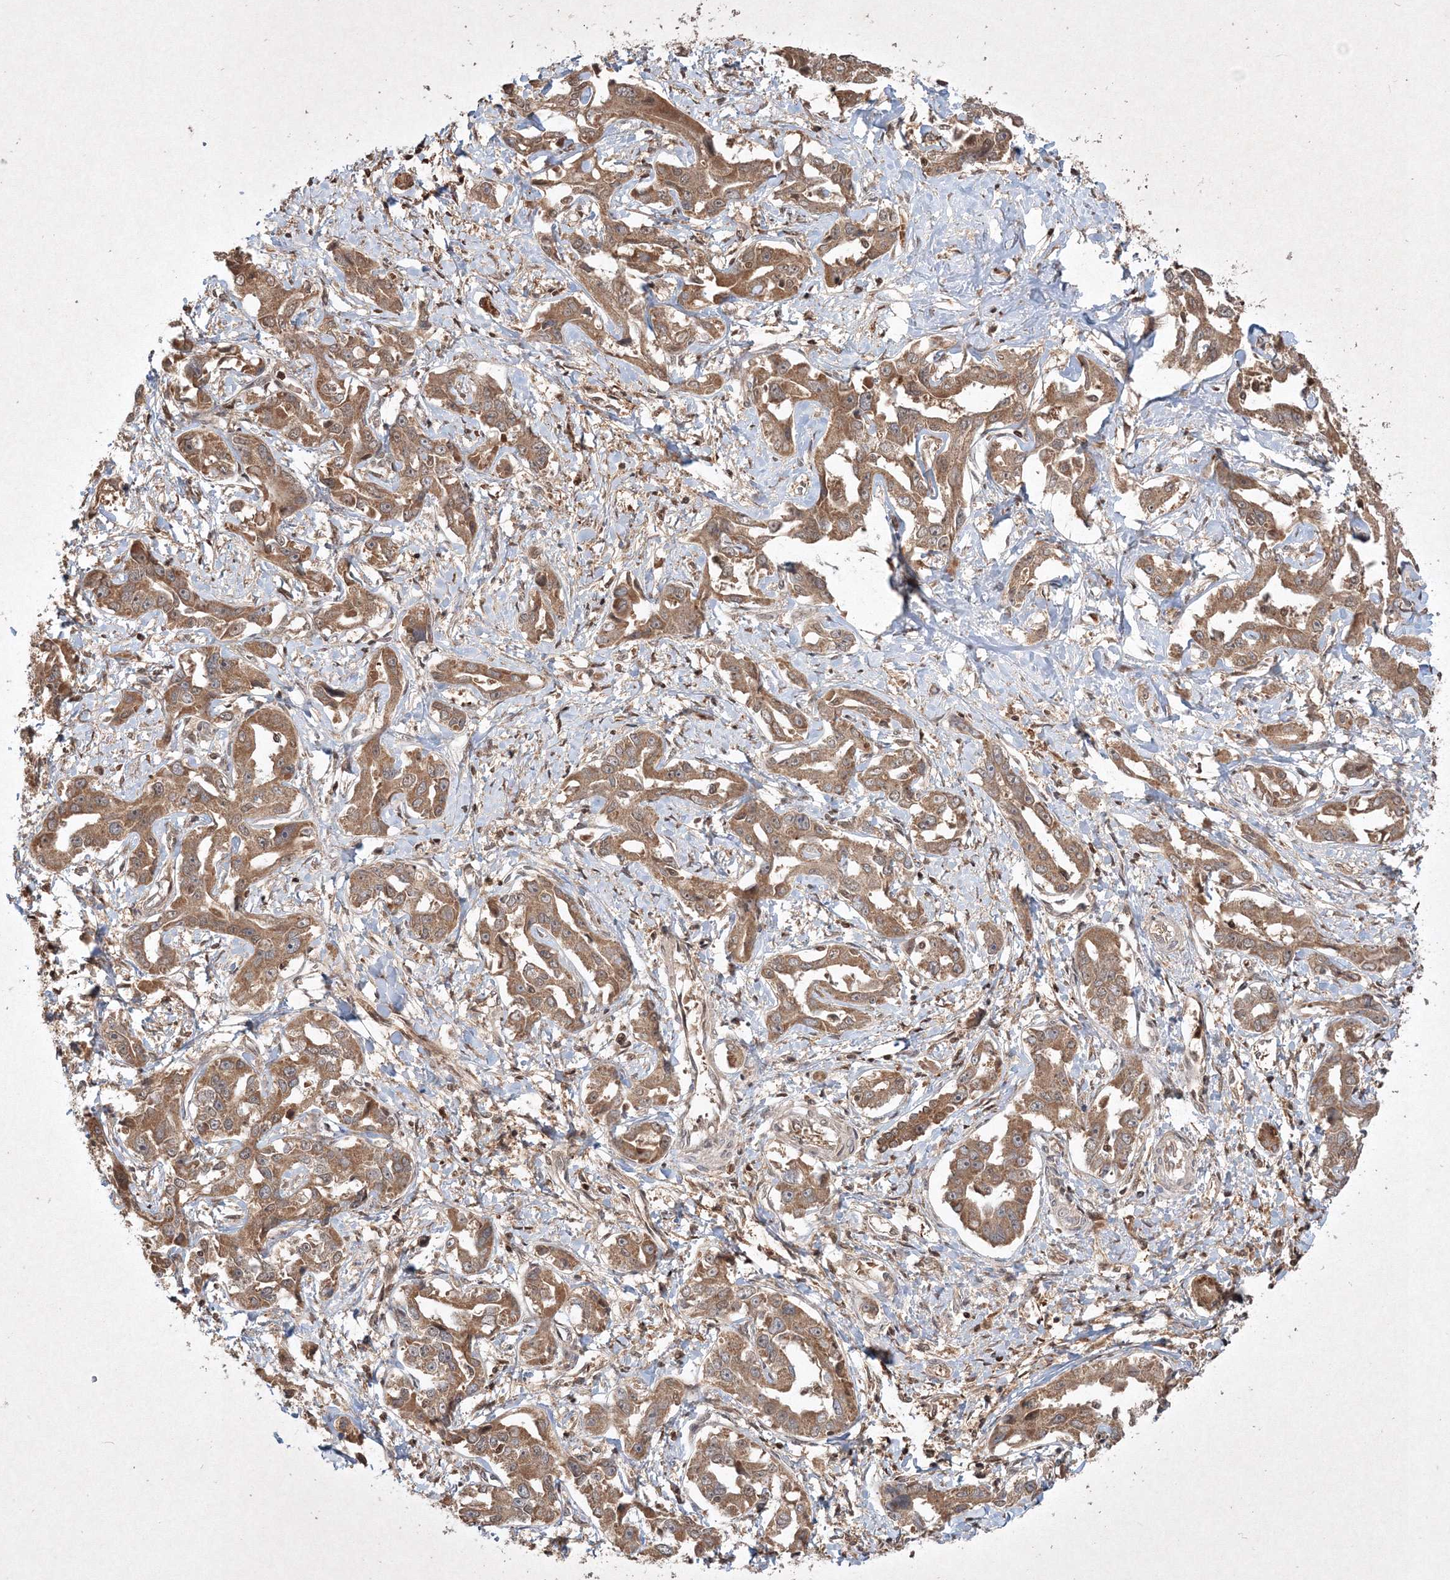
{"staining": {"intensity": "moderate", "quantity": ">75%", "location": "cytoplasmic/membranous"}, "tissue": "liver cancer", "cell_type": "Tumor cells", "image_type": "cancer", "snomed": [{"axis": "morphology", "description": "Cholangiocarcinoma"}, {"axis": "topography", "description": "Liver"}], "caption": "Immunohistochemistry (DAB) staining of liver cancer shows moderate cytoplasmic/membranous protein expression in about >75% of tumor cells. The staining was performed using DAB to visualize the protein expression in brown, while the nuclei were stained in blue with hematoxylin (Magnification: 20x).", "gene": "PLTP", "patient": {"sex": "male", "age": 59}}